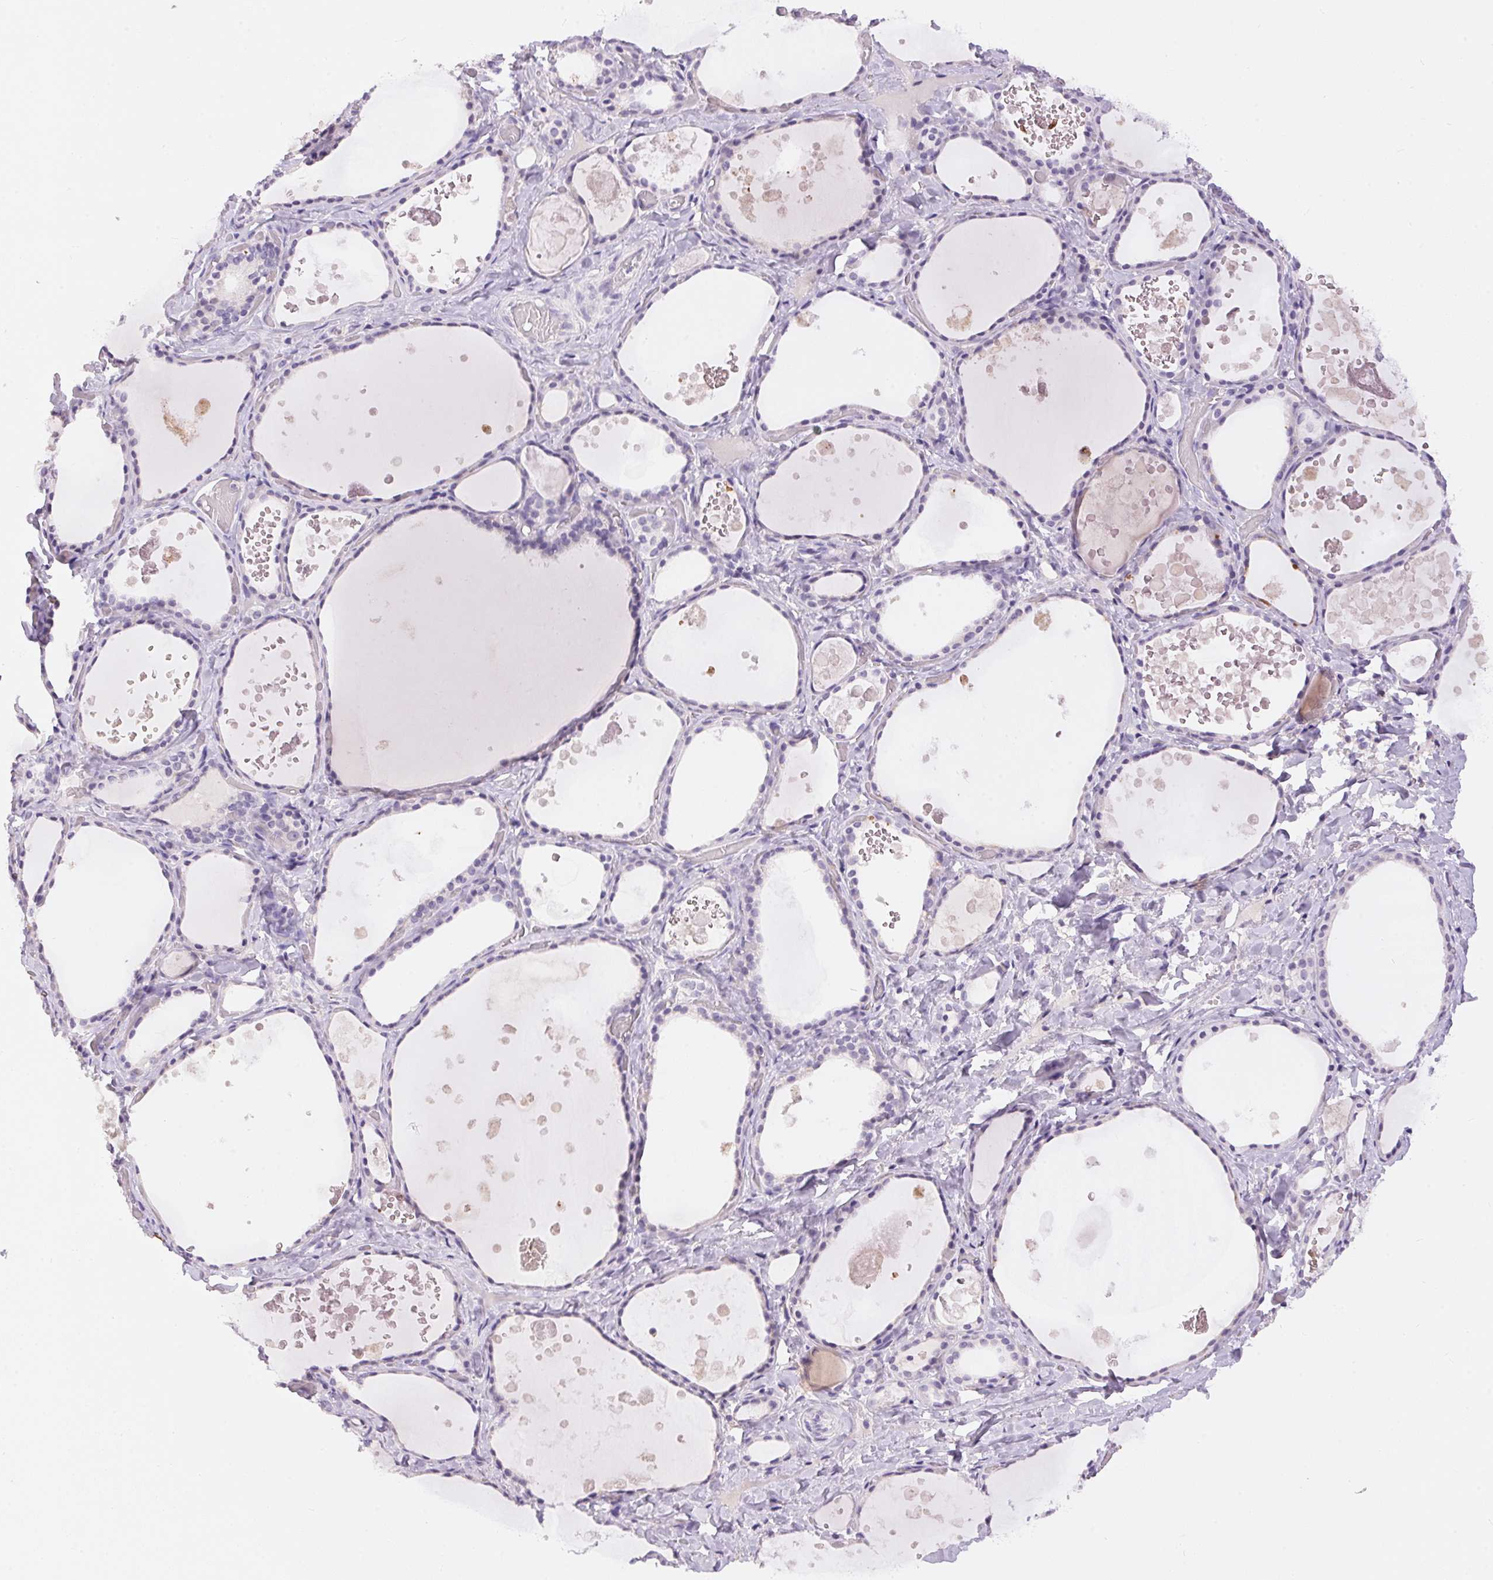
{"staining": {"intensity": "weak", "quantity": "<25%", "location": "cytoplasmic/membranous"}, "tissue": "thyroid gland", "cell_type": "Glandular cells", "image_type": "normal", "snomed": [{"axis": "morphology", "description": "Normal tissue, NOS"}, {"axis": "topography", "description": "Thyroid gland"}], "caption": "DAB immunohistochemical staining of normal thyroid gland displays no significant staining in glandular cells. The staining is performed using DAB brown chromogen with nuclei counter-stained in using hematoxylin.", "gene": "PNLIPRP3", "patient": {"sex": "female", "age": 56}}